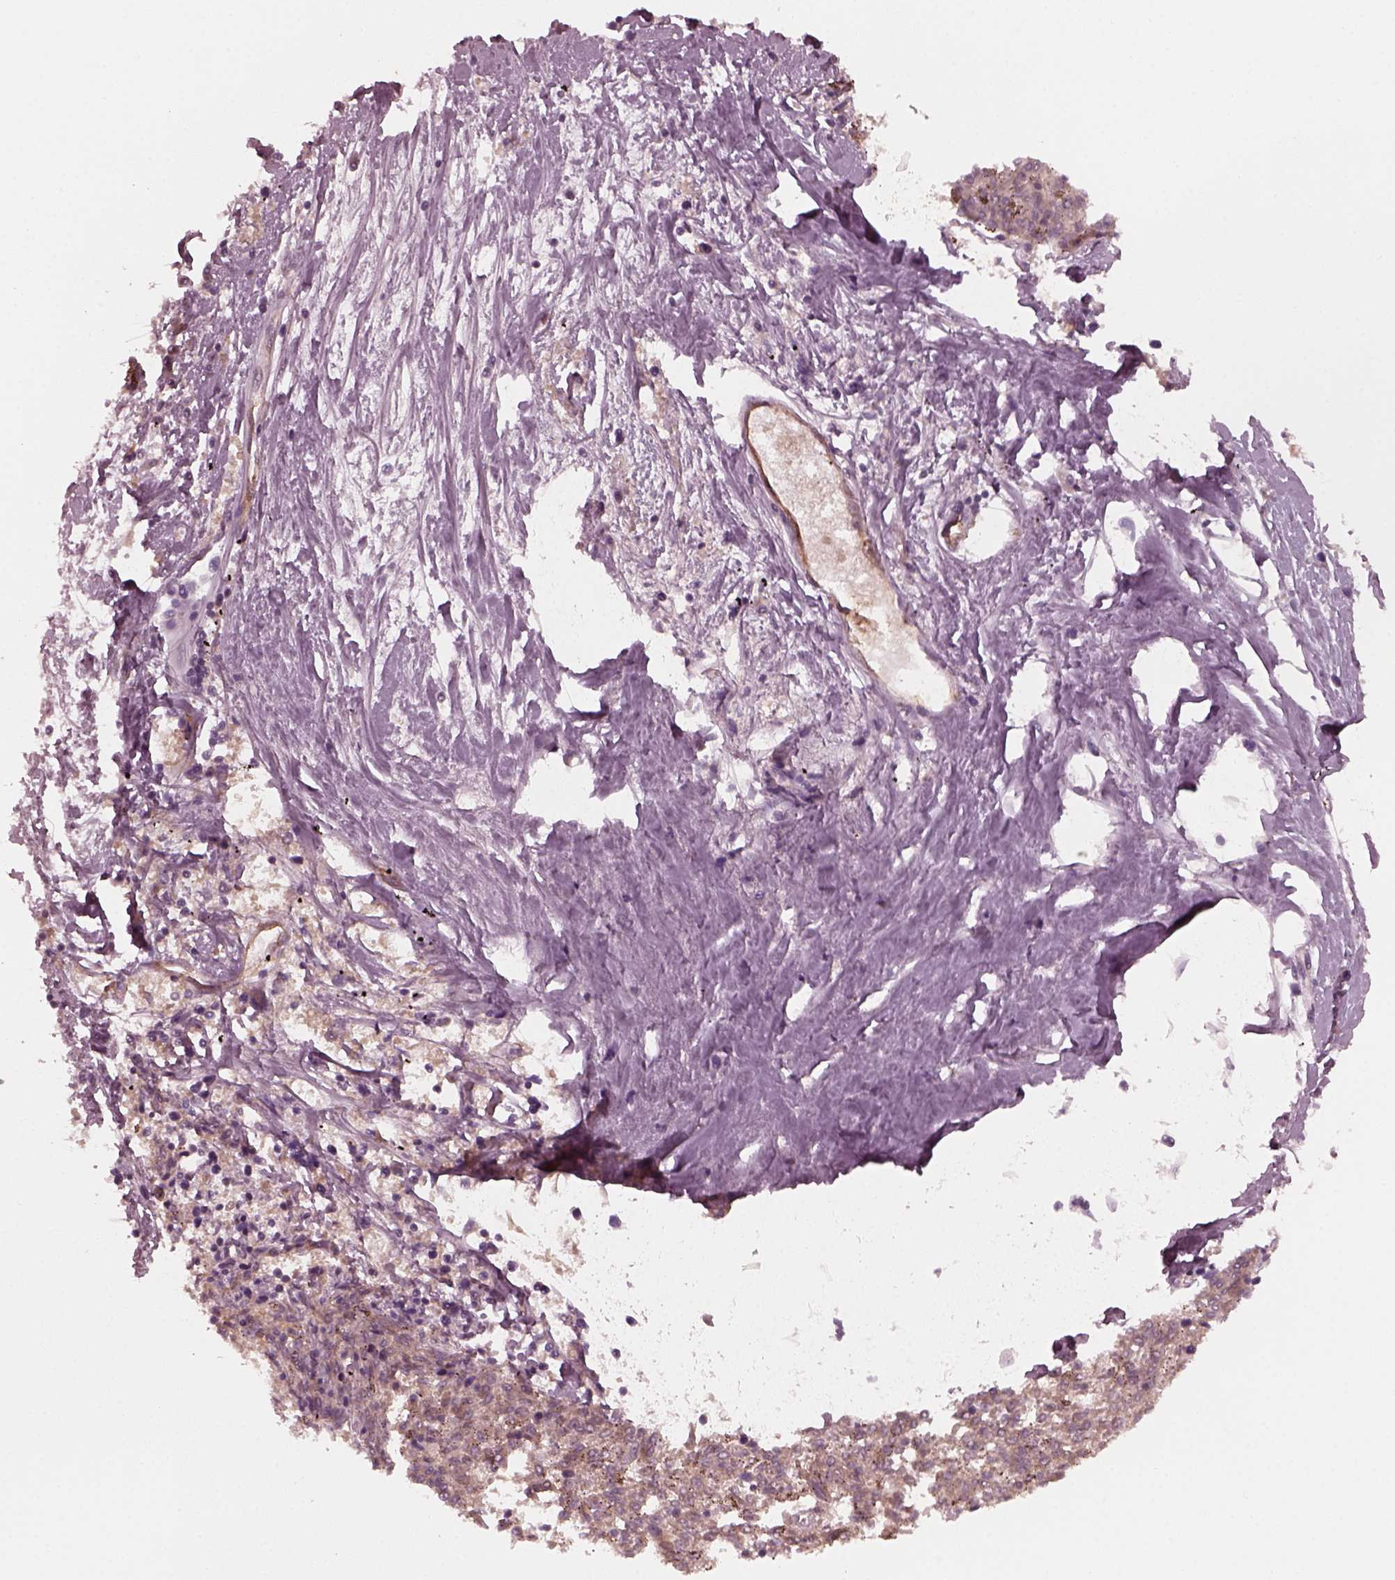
{"staining": {"intensity": "weak", "quantity": "<25%", "location": "cytoplasmic/membranous"}, "tissue": "melanoma", "cell_type": "Tumor cells", "image_type": "cancer", "snomed": [{"axis": "morphology", "description": "Malignant melanoma, NOS"}, {"axis": "topography", "description": "Skin"}], "caption": "This image is of melanoma stained with IHC to label a protein in brown with the nuclei are counter-stained blue. There is no expression in tumor cells. Brightfield microscopy of IHC stained with DAB (3,3'-diaminobenzidine) (brown) and hematoxylin (blue), captured at high magnification.", "gene": "FAF2", "patient": {"sex": "female", "age": 72}}